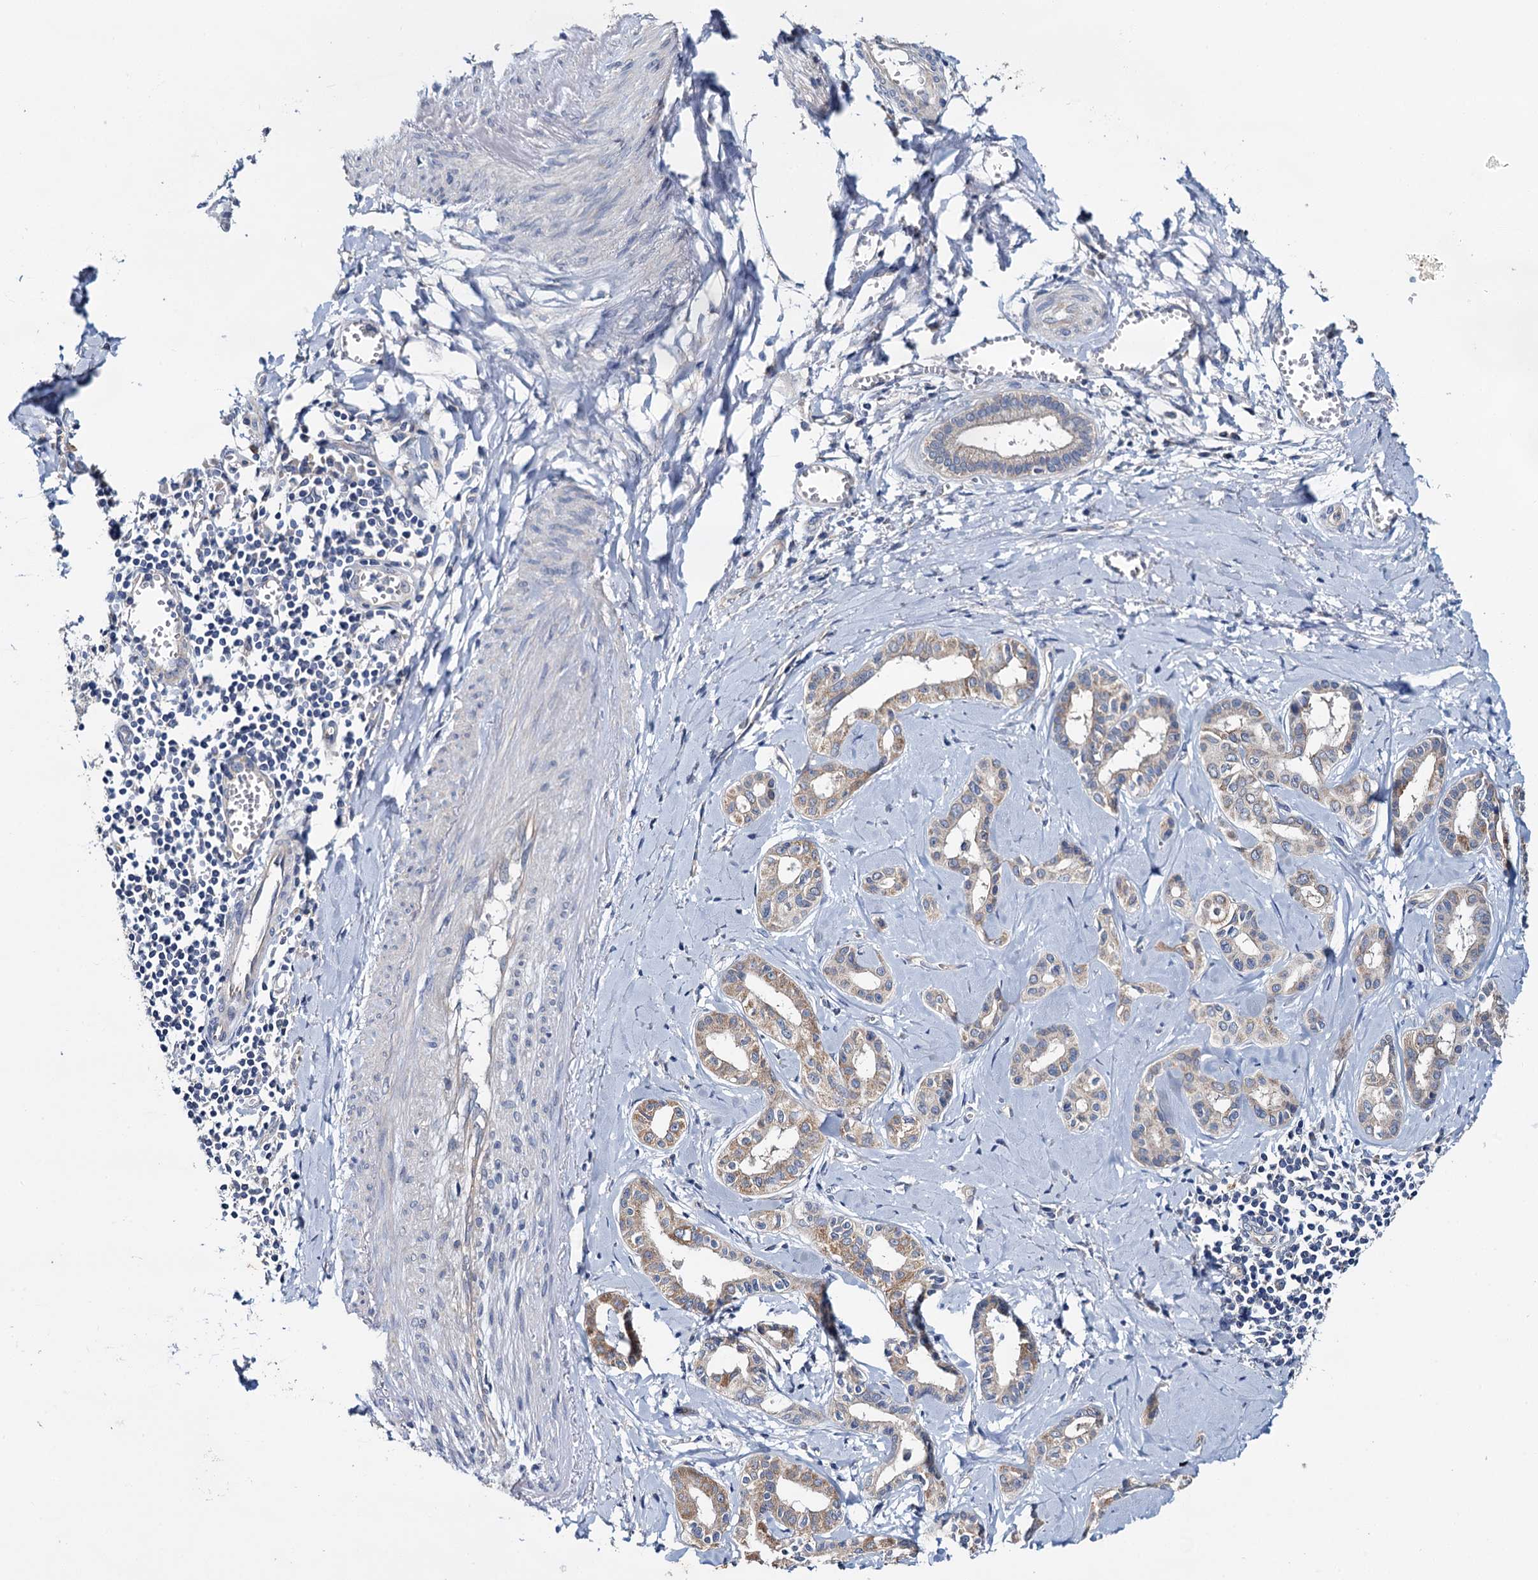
{"staining": {"intensity": "weak", "quantity": ">75%", "location": "cytoplasmic/membranous"}, "tissue": "liver cancer", "cell_type": "Tumor cells", "image_type": "cancer", "snomed": [{"axis": "morphology", "description": "Cholangiocarcinoma"}, {"axis": "topography", "description": "Liver"}], "caption": "Protein analysis of cholangiocarcinoma (liver) tissue exhibits weak cytoplasmic/membranous staining in about >75% of tumor cells.", "gene": "CEP295", "patient": {"sex": "female", "age": 77}}